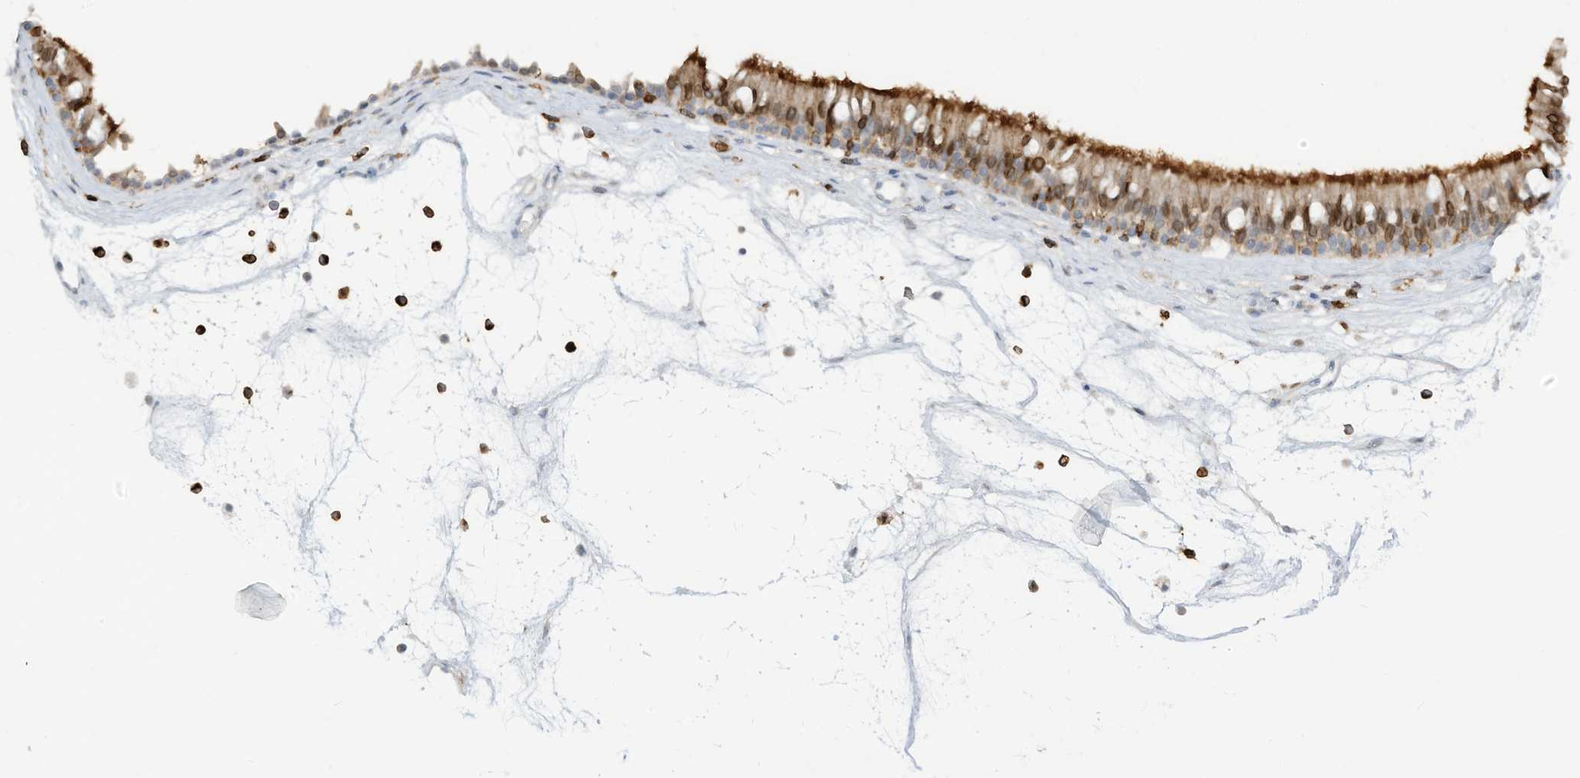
{"staining": {"intensity": "strong", "quantity": ">75%", "location": "cytoplasmic/membranous"}, "tissue": "nasopharynx", "cell_type": "Respiratory epithelial cells", "image_type": "normal", "snomed": [{"axis": "morphology", "description": "Normal tissue, NOS"}, {"axis": "morphology", "description": "Inflammation, NOS"}, {"axis": "morphology", "description": "Malignant melanoma, Metastatic site"}, {"axis": "topography", "description": "Nasopharynx"}], "caption": "The photomicrograph reveals a brown stain indicating the presence of a protein in the cytoplasmic/membranous of respiratory epithelial cells in nasopharynx. (Brightfield microscopy of DAB IHC at high magnification).", "gene": "NOTO", "patient": {"sex": "male", "age": 70}}